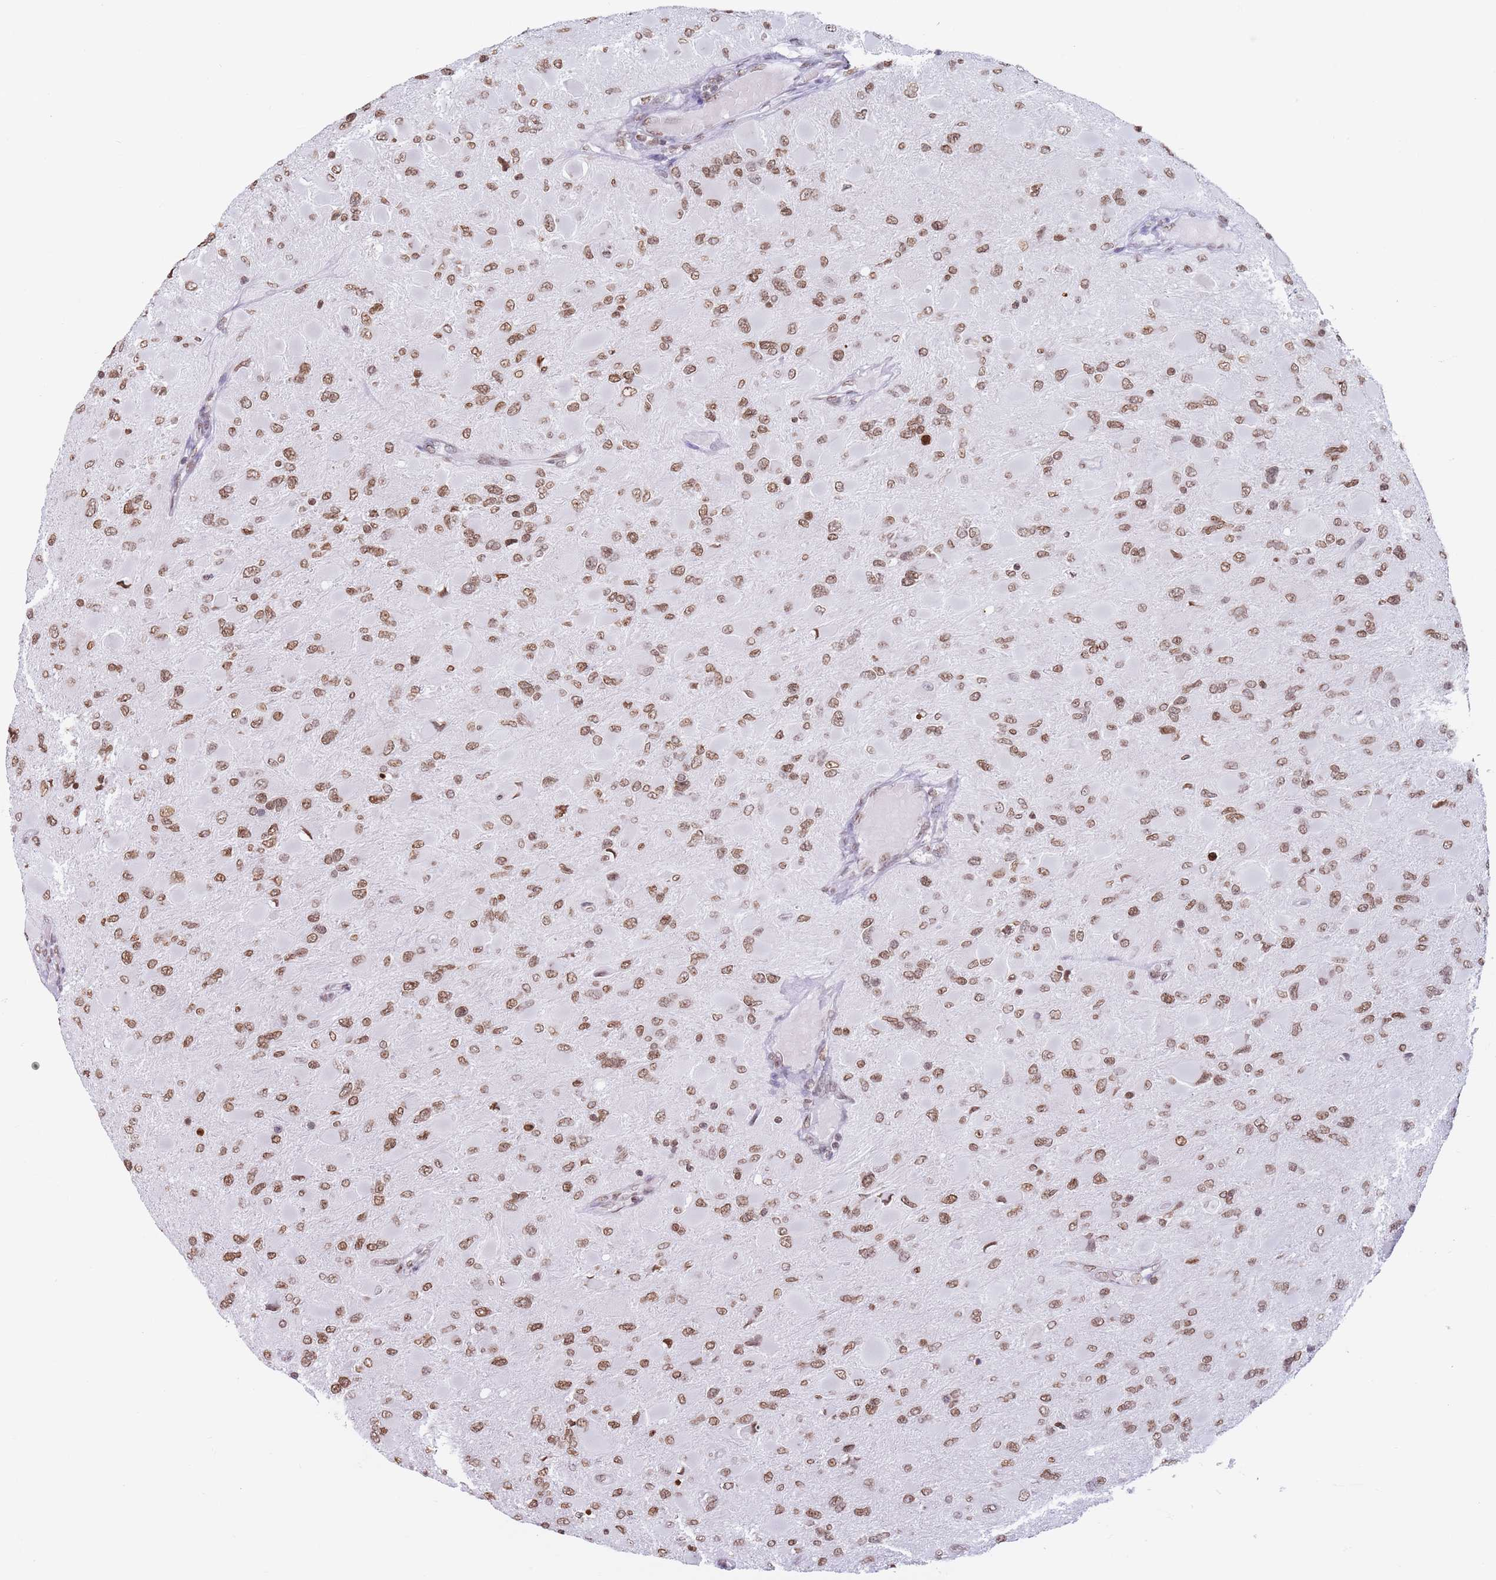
{"staining": {"intensity": "moderate", "quantity": ">75%", "location": "nuclear"}, "tissue": "glioma", "cell_type": "Tumor cells", "image_type": "cancer", "snomed": [{"axis": "morphology", "description": "Glioma, malignant, High grade"}, {"axis": "topography", "description": "Cerebral cortex"}], "caption": "Malignant glioma (high-grade) stained for a protein (brown) displays moderate nuclear positive staining in approximately >75% of tumor cells.", "gene": "RYK", "patient": {"sex": "female", "age": 36}}